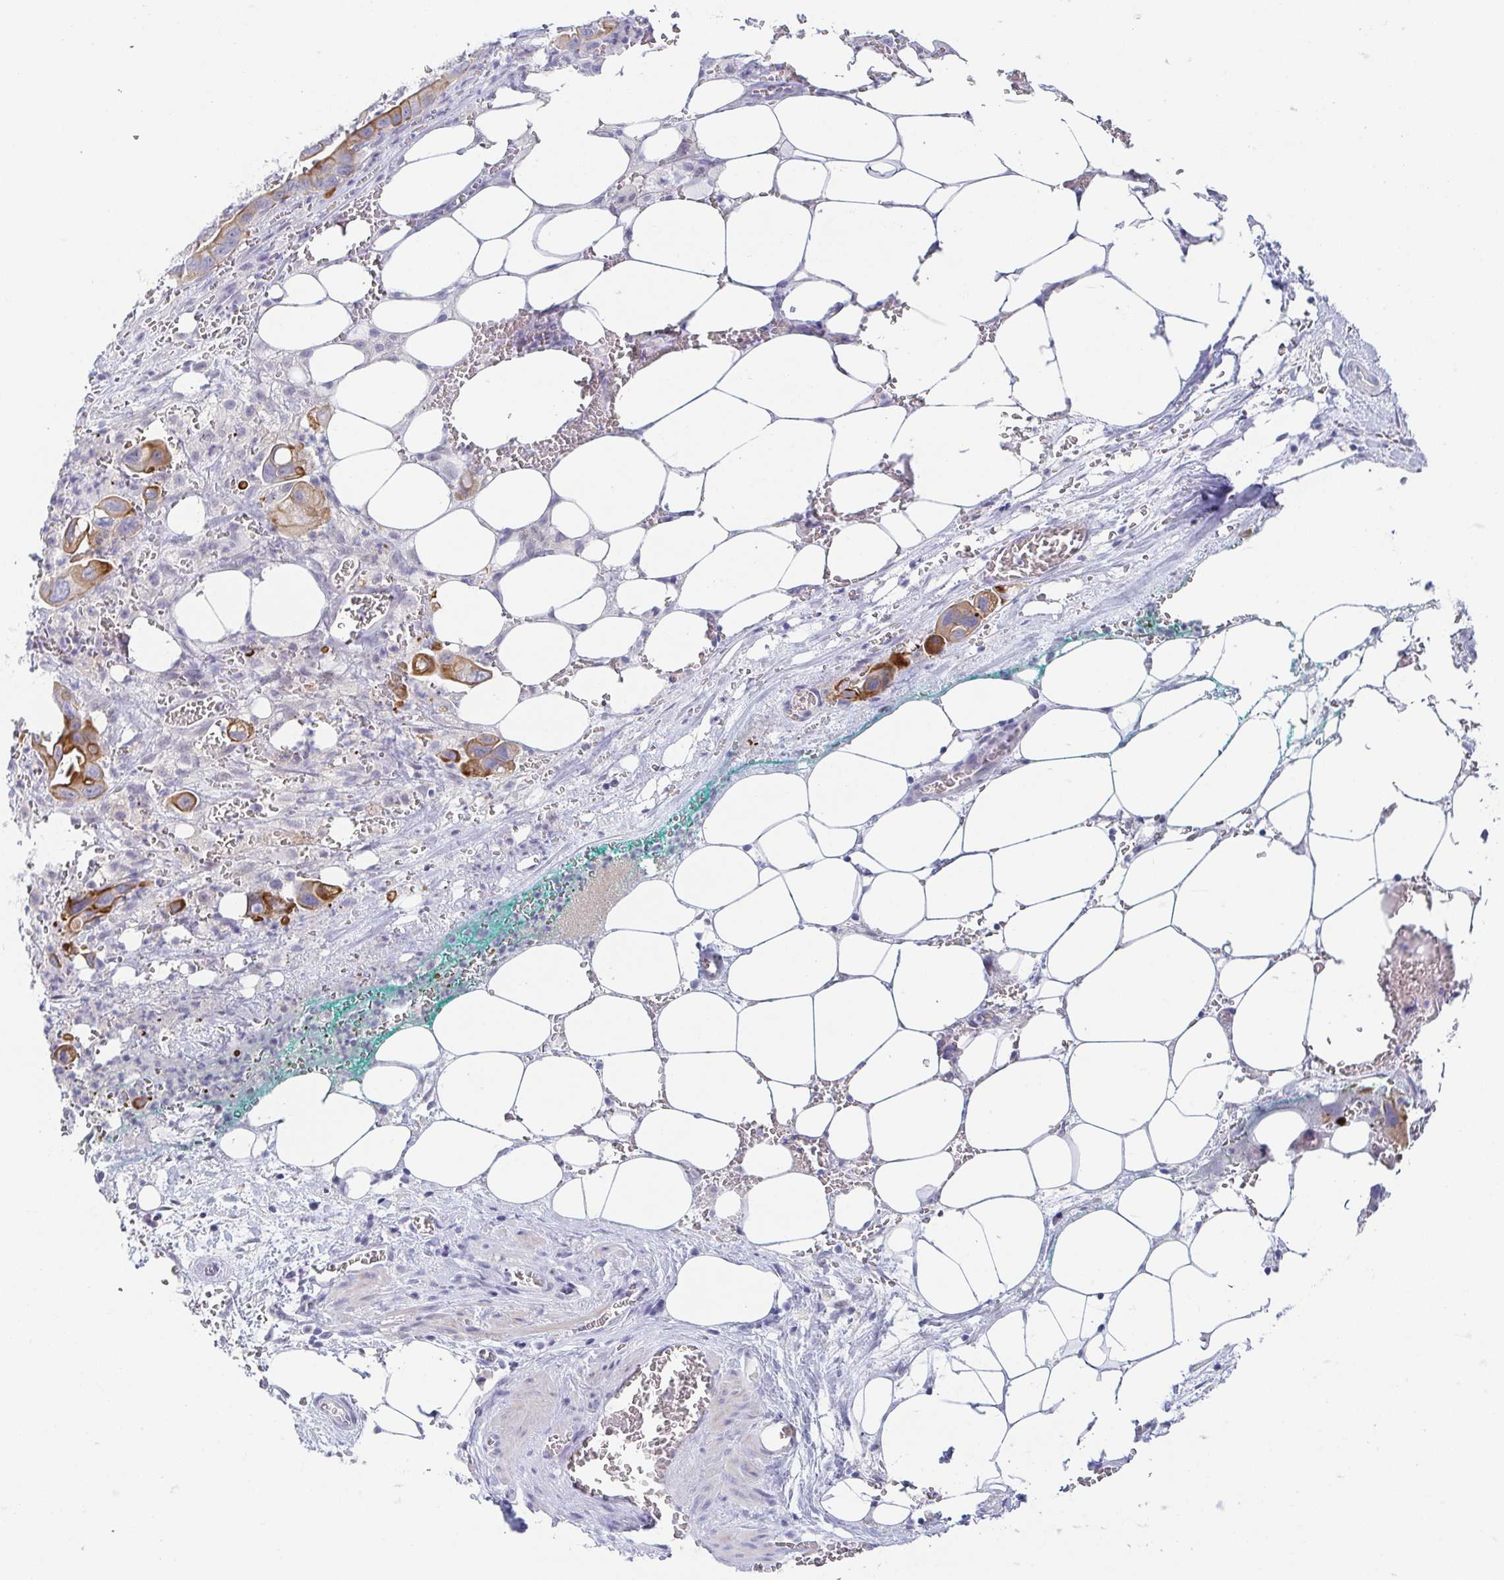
{"staining": {"intensity": "moderate", "quantity": "25%-75%", "location": "cytoplasmic/membranous"}, "tissue": "pancreatic cancer", "cell_type": "Tumor cells", "image_type": "cancer", "snomed": [{"axis": "morphology", "description": "Adenocarcinoma, NOS"}, {"axis": "topography", "description": "Pancreas"}], "caption": "Immunohistochemical staining of human pancreatic cancer reveals medium levels of moderate cytoplasmic/membranous positivity in approximately 25%-75% of tumor cells.", "gene": "RHOV", "patient": {"sex": "male", "age": 61}}